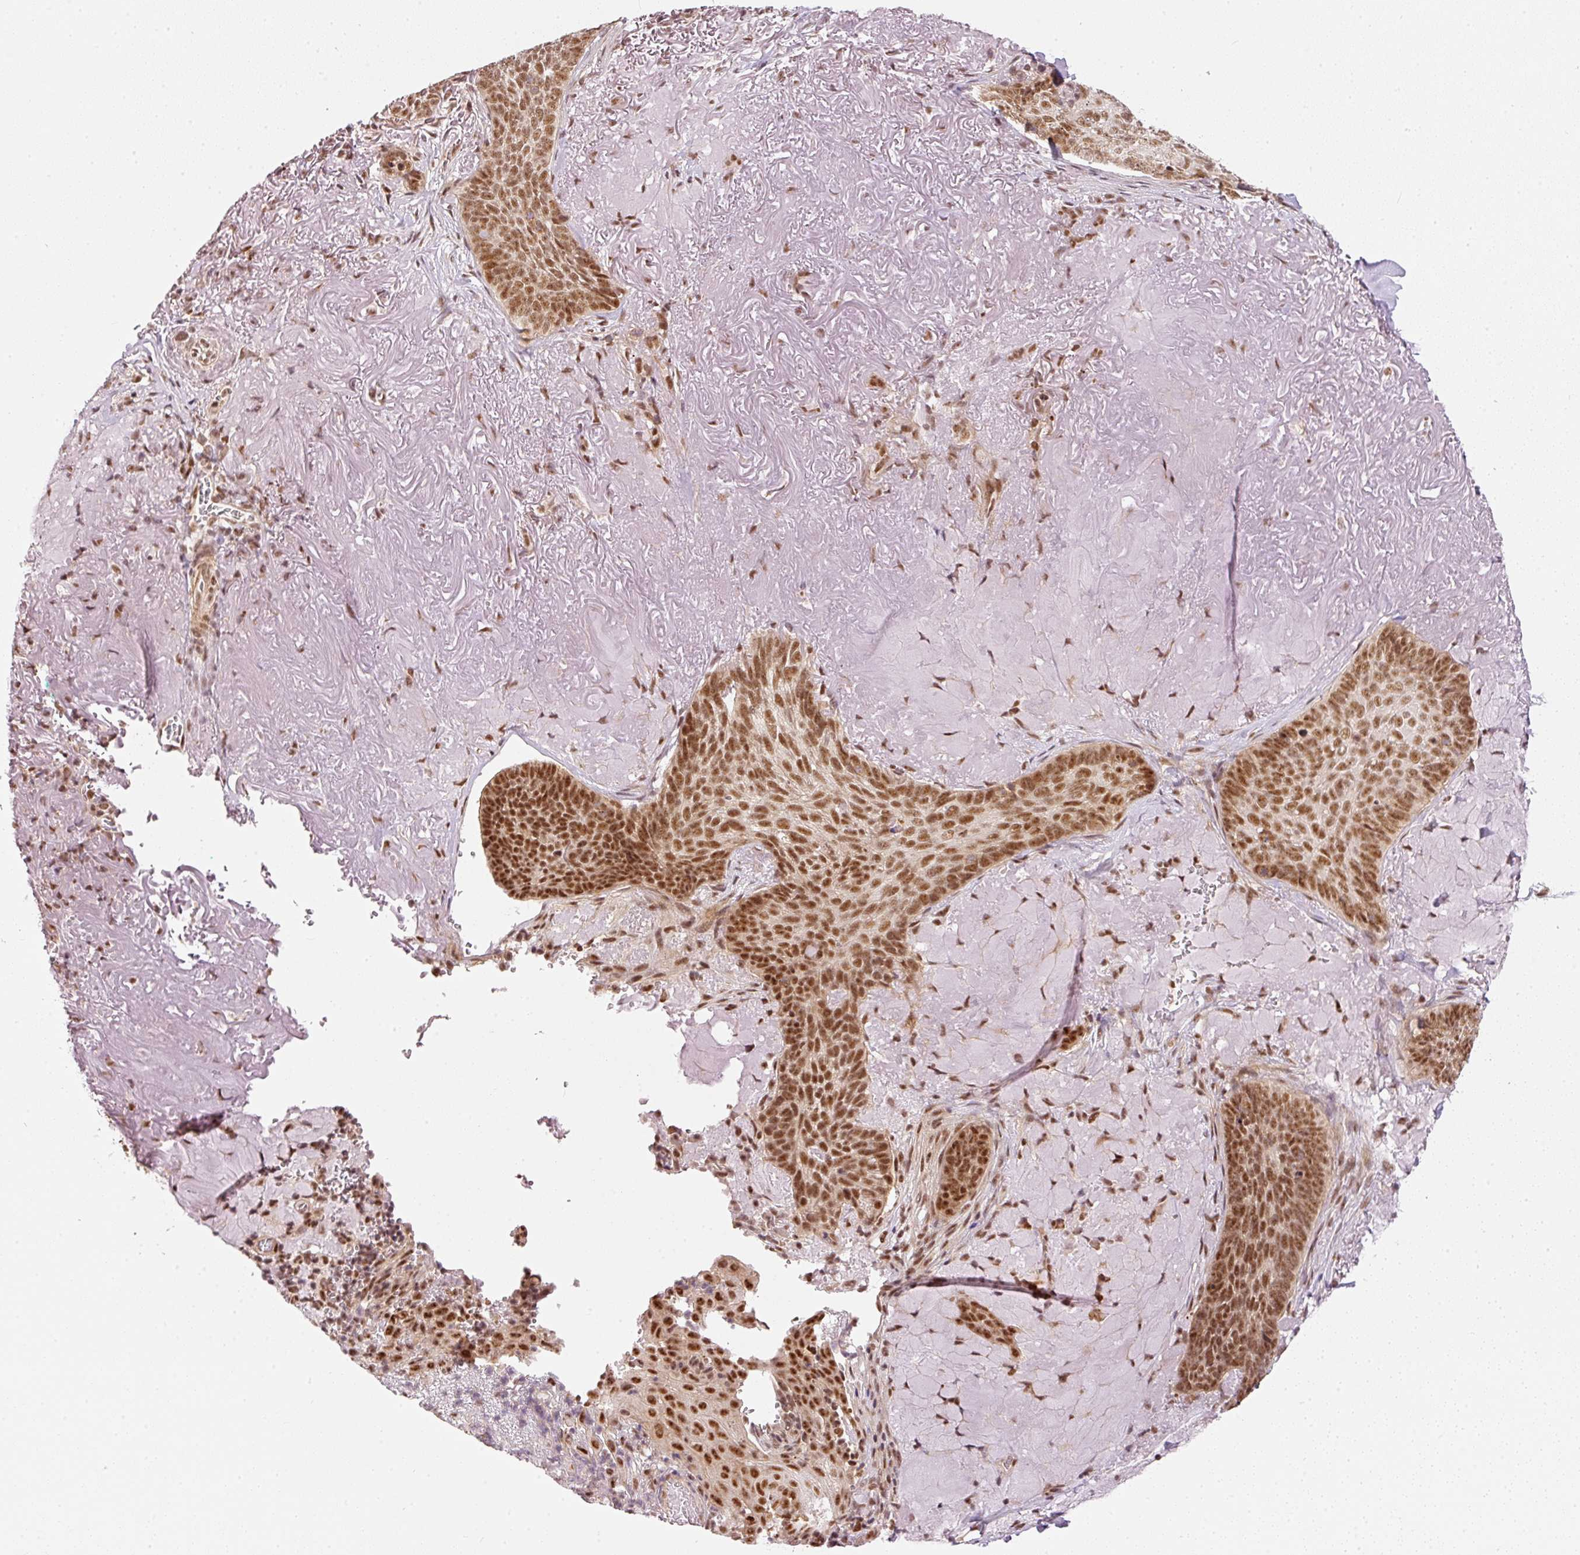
{"staining": {"intensity": "moderate", "quantity": ">75%", "location": "nuclear"}, "tissue": "skin cancer", "cell_type": "Tumor cells", "image_type": "cancer", "snomed": [{"axis": "morphology", "description": "Basal cell carcinoma"}, {"axis": "topography", "description": "Skin"}, {"axis": "topography", "description": "Skin of face"}], "caption": "A brown stain shows moderate nuclear staining of a protein in human skin cancer tumor cells.", "gene": "THOC6", "patient": {"sex": "female", "age": 95}}